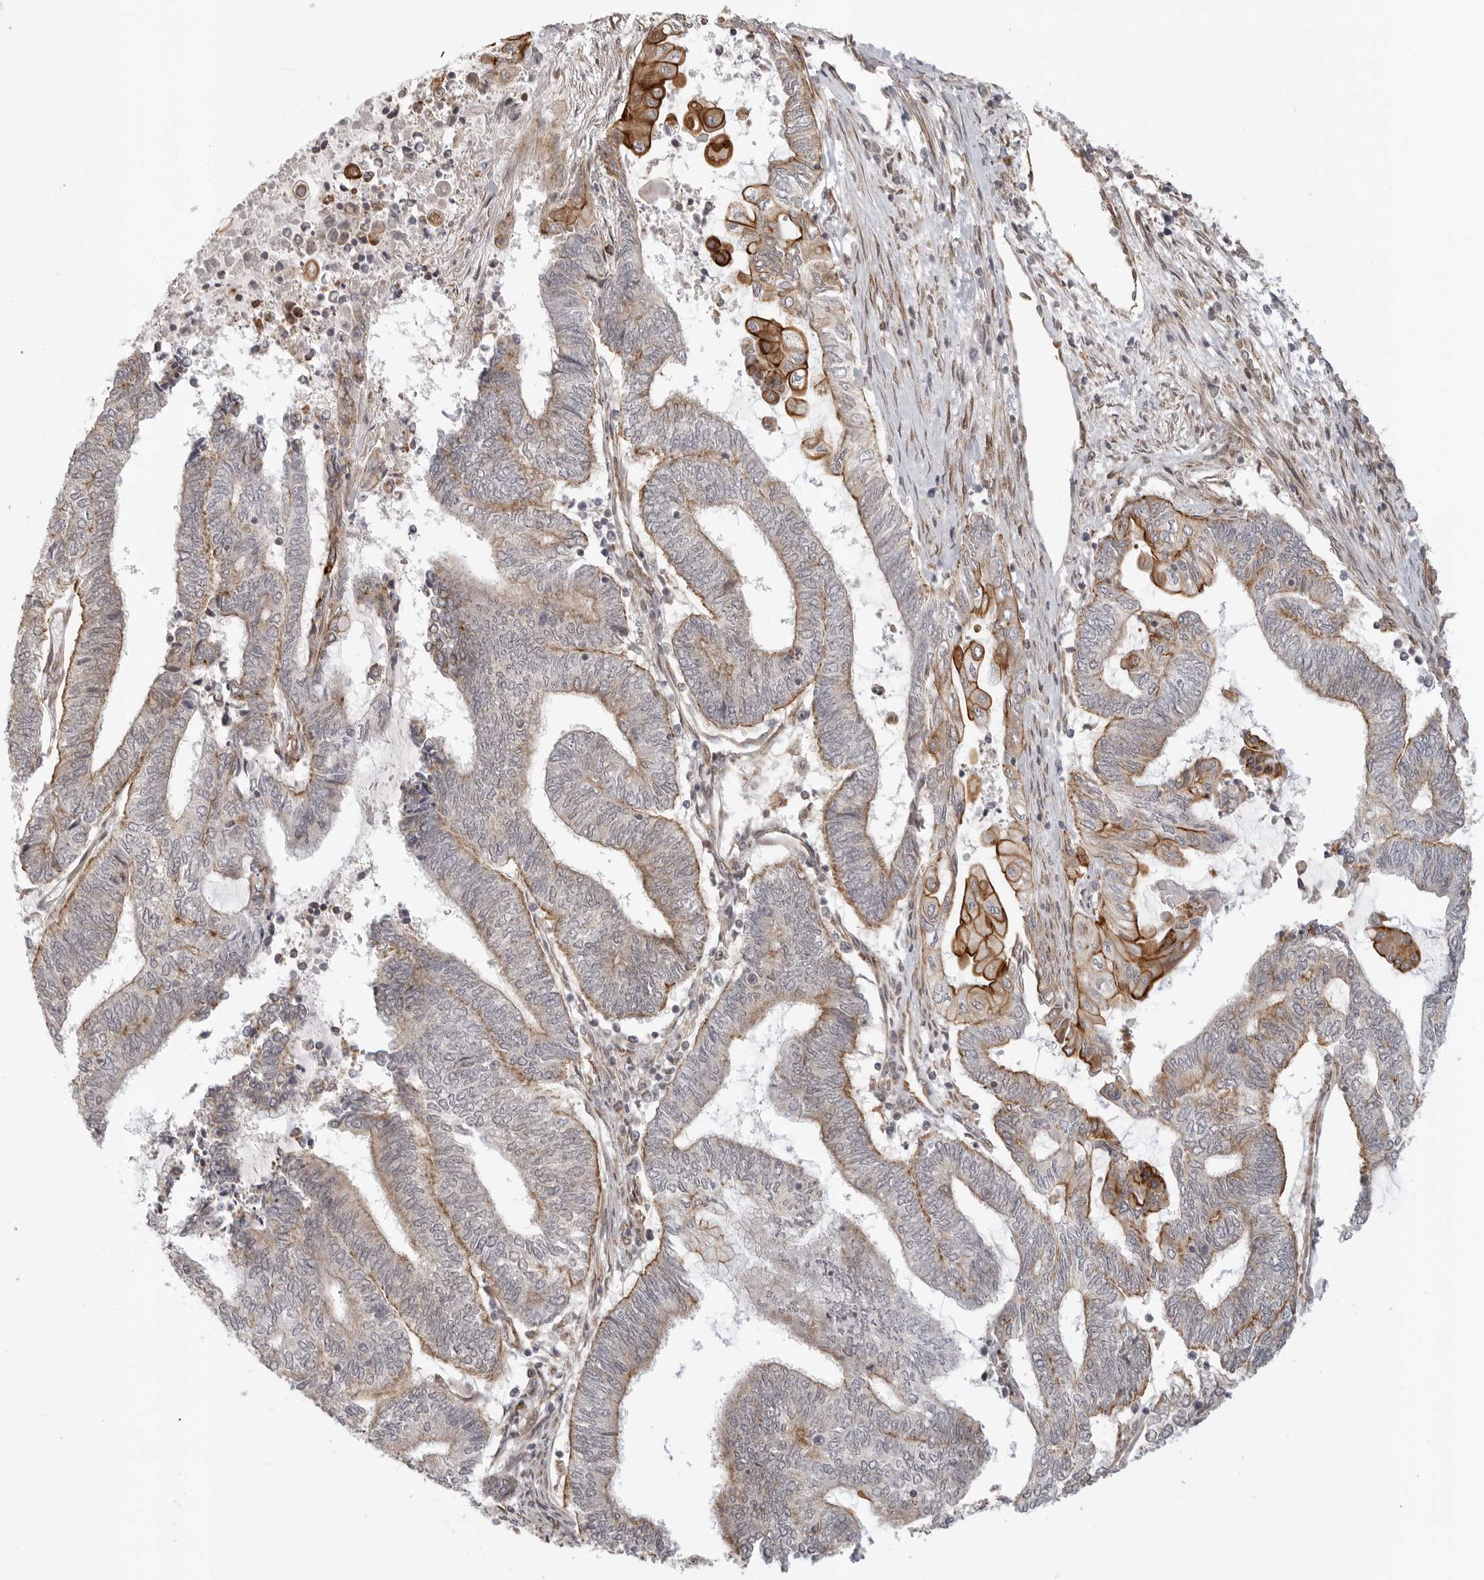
{"staining": {"intensity": "strong", "quantity": "<25%", "location": "cytoplasmic/membranous"}, "tissue": "endometrial cancer", "cell_type": "Tumor cells", "image_type": "cancer", "snomed": [{"axis": "morphology", "description": "Adenocarcinoma, NOS"}, {"axis": "topography", "description": "Uterus"}, {"axis": "topography", "description": "Endometrium"}], "caption": "Endometrial adenocarcinoma tissue demonstrates strong cytoplasmic/membranous expression in approximately <25% of tumor cells, visualized by immunohistochemistry.", "gene": "ATOH7", "patient": {"sex": "female", "age": 70}}